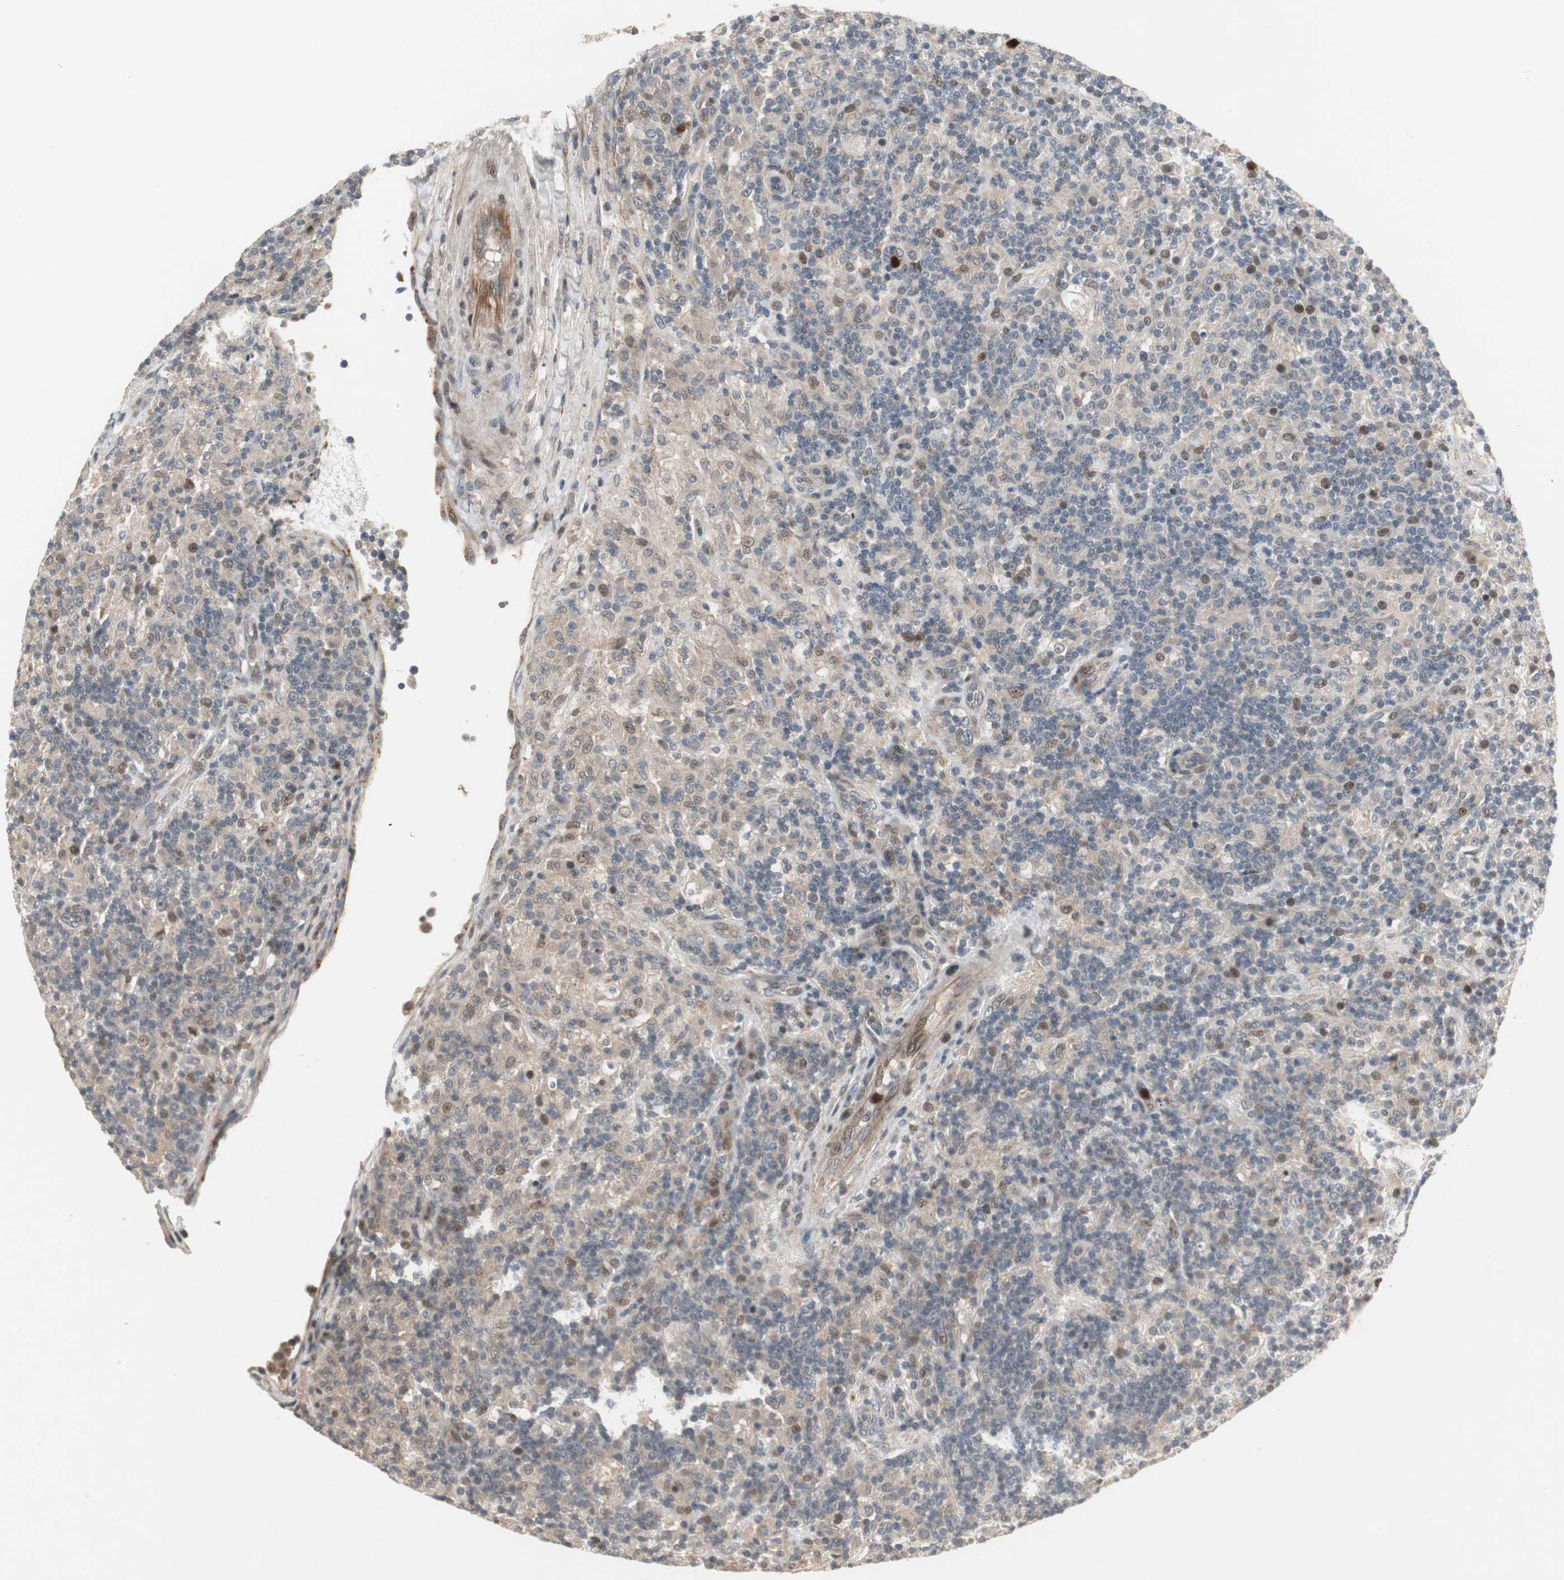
{"staining": {"intensity": "moderate", "quantity": "<25%", "location": "nuclear"}, "tissue": "lymphoma", "cell_type": "Tumor cells", "image_type": "cancer", "snomed": [{"axis": "morphology", "description": "Hodgkin's disease, NOS"}, {"axis": "topography", "description": "Lymph node"}], "caption": "Hodgkin's disease stained for a protein (brown) reveals moderate nuclear positive positivity in about <25% of tumor cells.", "gene": "SNX4", "patient": {"sex": "male", "age": 70}}